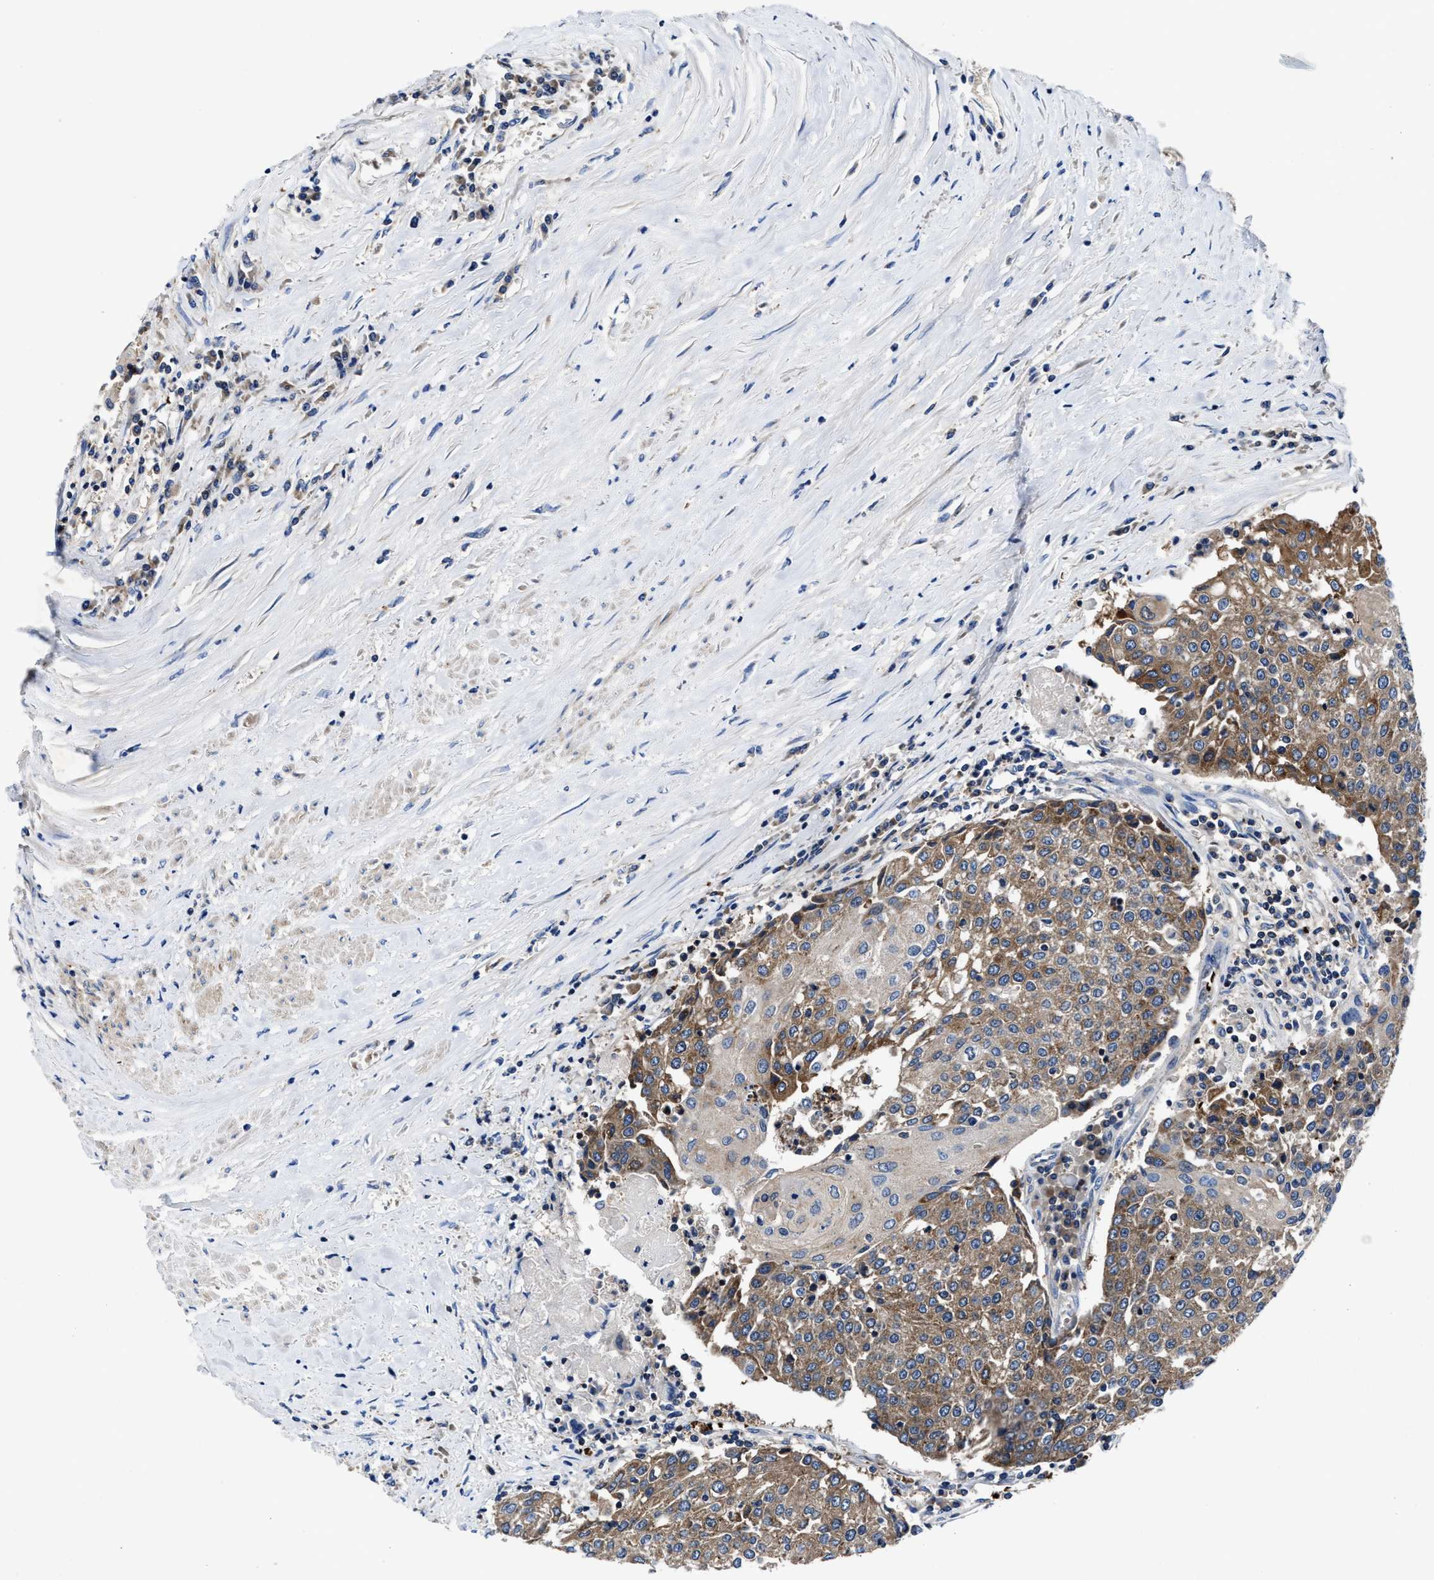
{"staining": {"intensity": "moderate", "quantity": ">75%", "location": "cytoplasmic/membranous"}, "tissue": "urothelial cancer", "cell_type": "Tumor cells", "image_type": "cancer", "snomed": [{"axis": "morphology", "description": "Urothelial carcinoma, High grade"}, {"axis": "topography", "description": "Urinary bladder"}], "caption": "The photomicrograph shows staining of urothelial carcinoma (high-grade), revealing moderate cytoplasmic/membranous protein expression (brown color) within tumor cells.", "gene": "PHLPP1", "patient": {"sex": "female", "age": 85}}